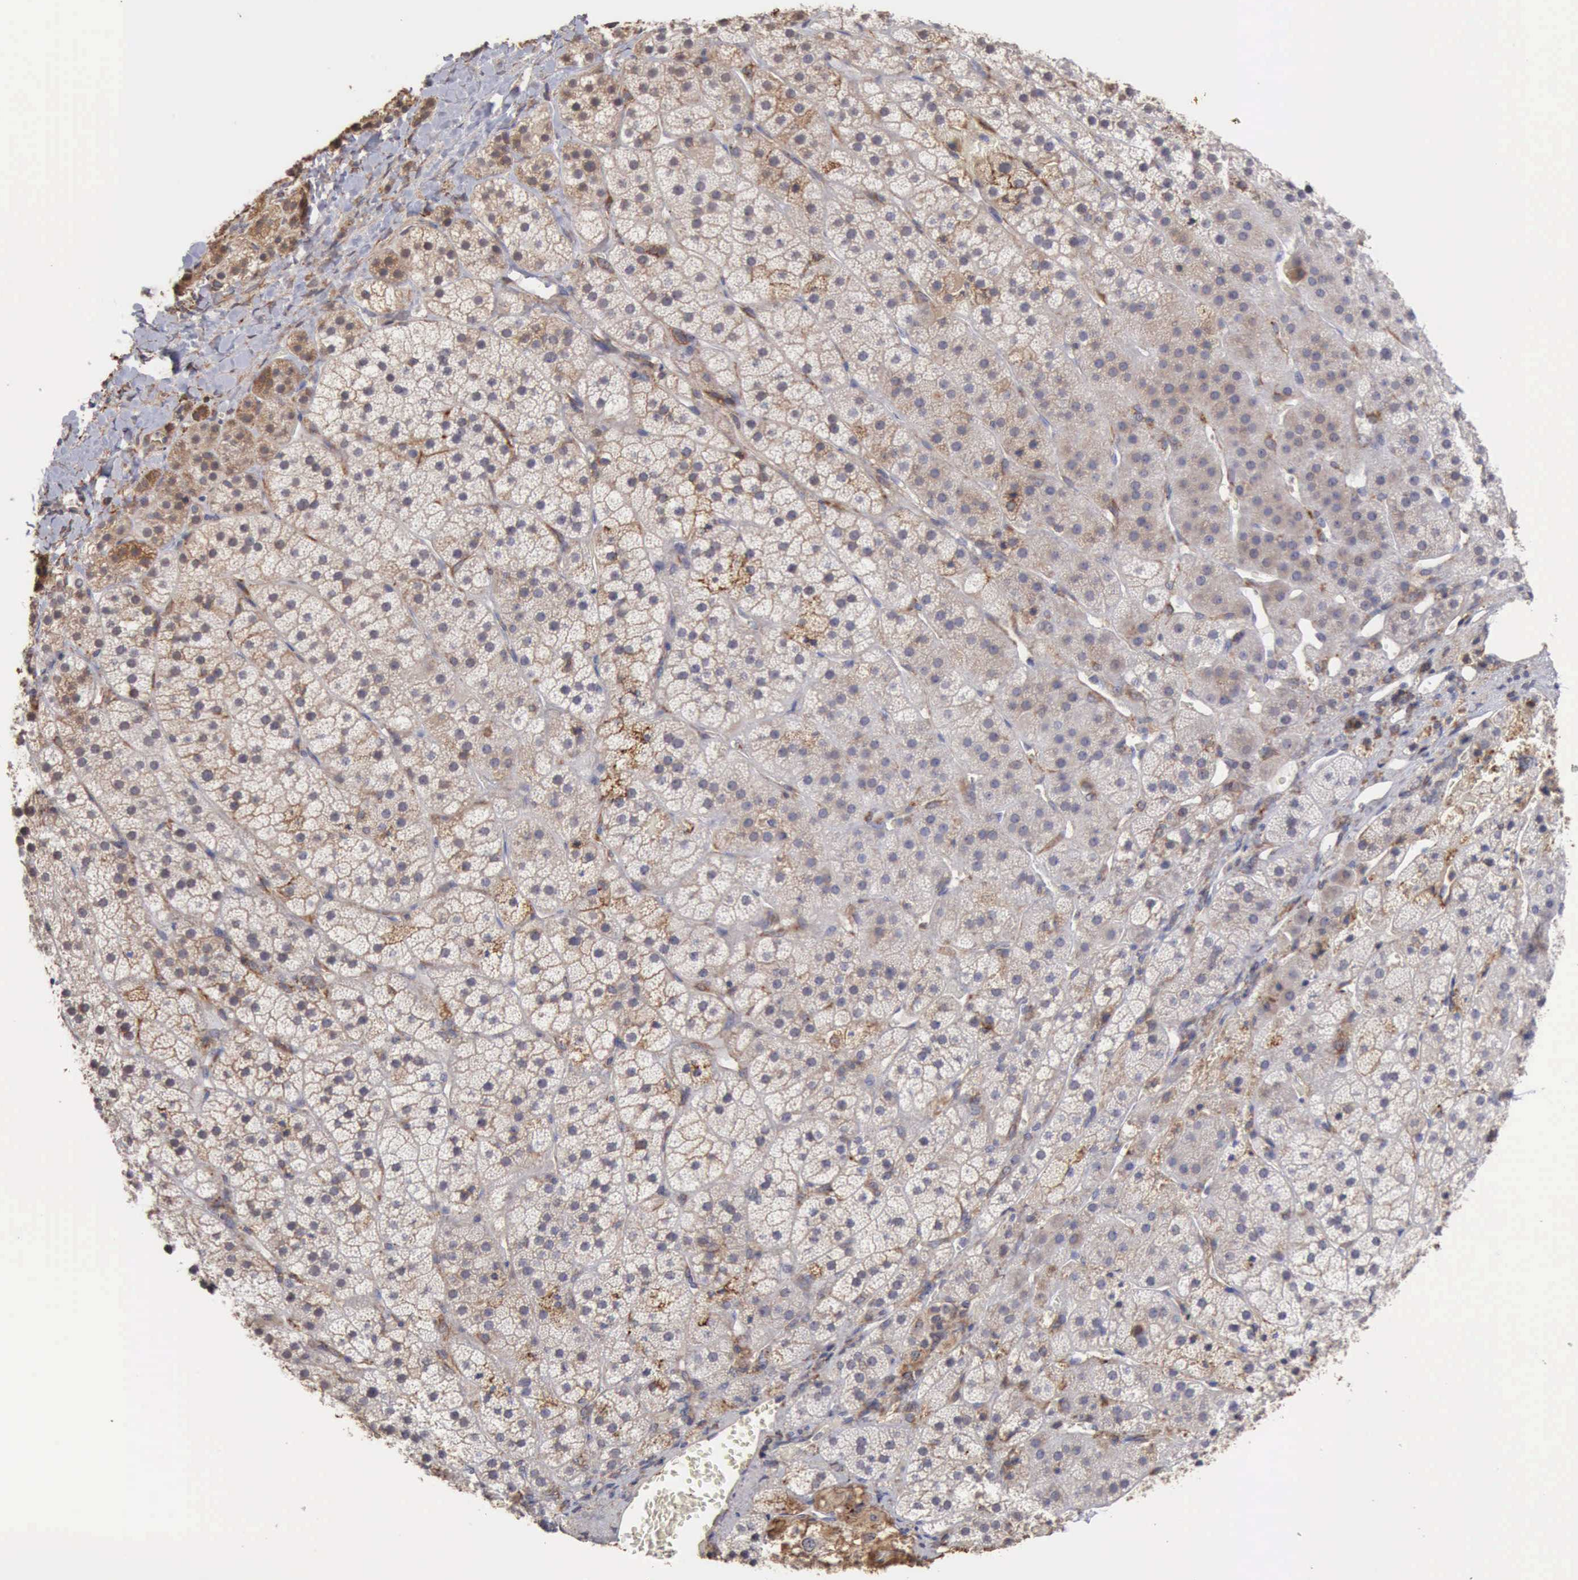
{"staining": {"intensity": "weak", "quantity": ">75%", "location": "cytoplasmic/membranous"}, "tissue": "adrenal gland", "cell_type": "Glandular cells", "image_type": "normal", "snomed": [{"axis": "morphology", "description": "Normal tissue, NOS"}, {"axis": "topography", "description": "Adrenal gland"}], "caption": "A high-resolution photomicrograph shows immunohistochemistry staining of normal adrenal gland, which shows weak cytoplasmic/membranous expression in about >75% of glandular cells.", "gene": "GPR101", "patient": {"sex": "female", "age": 44}}